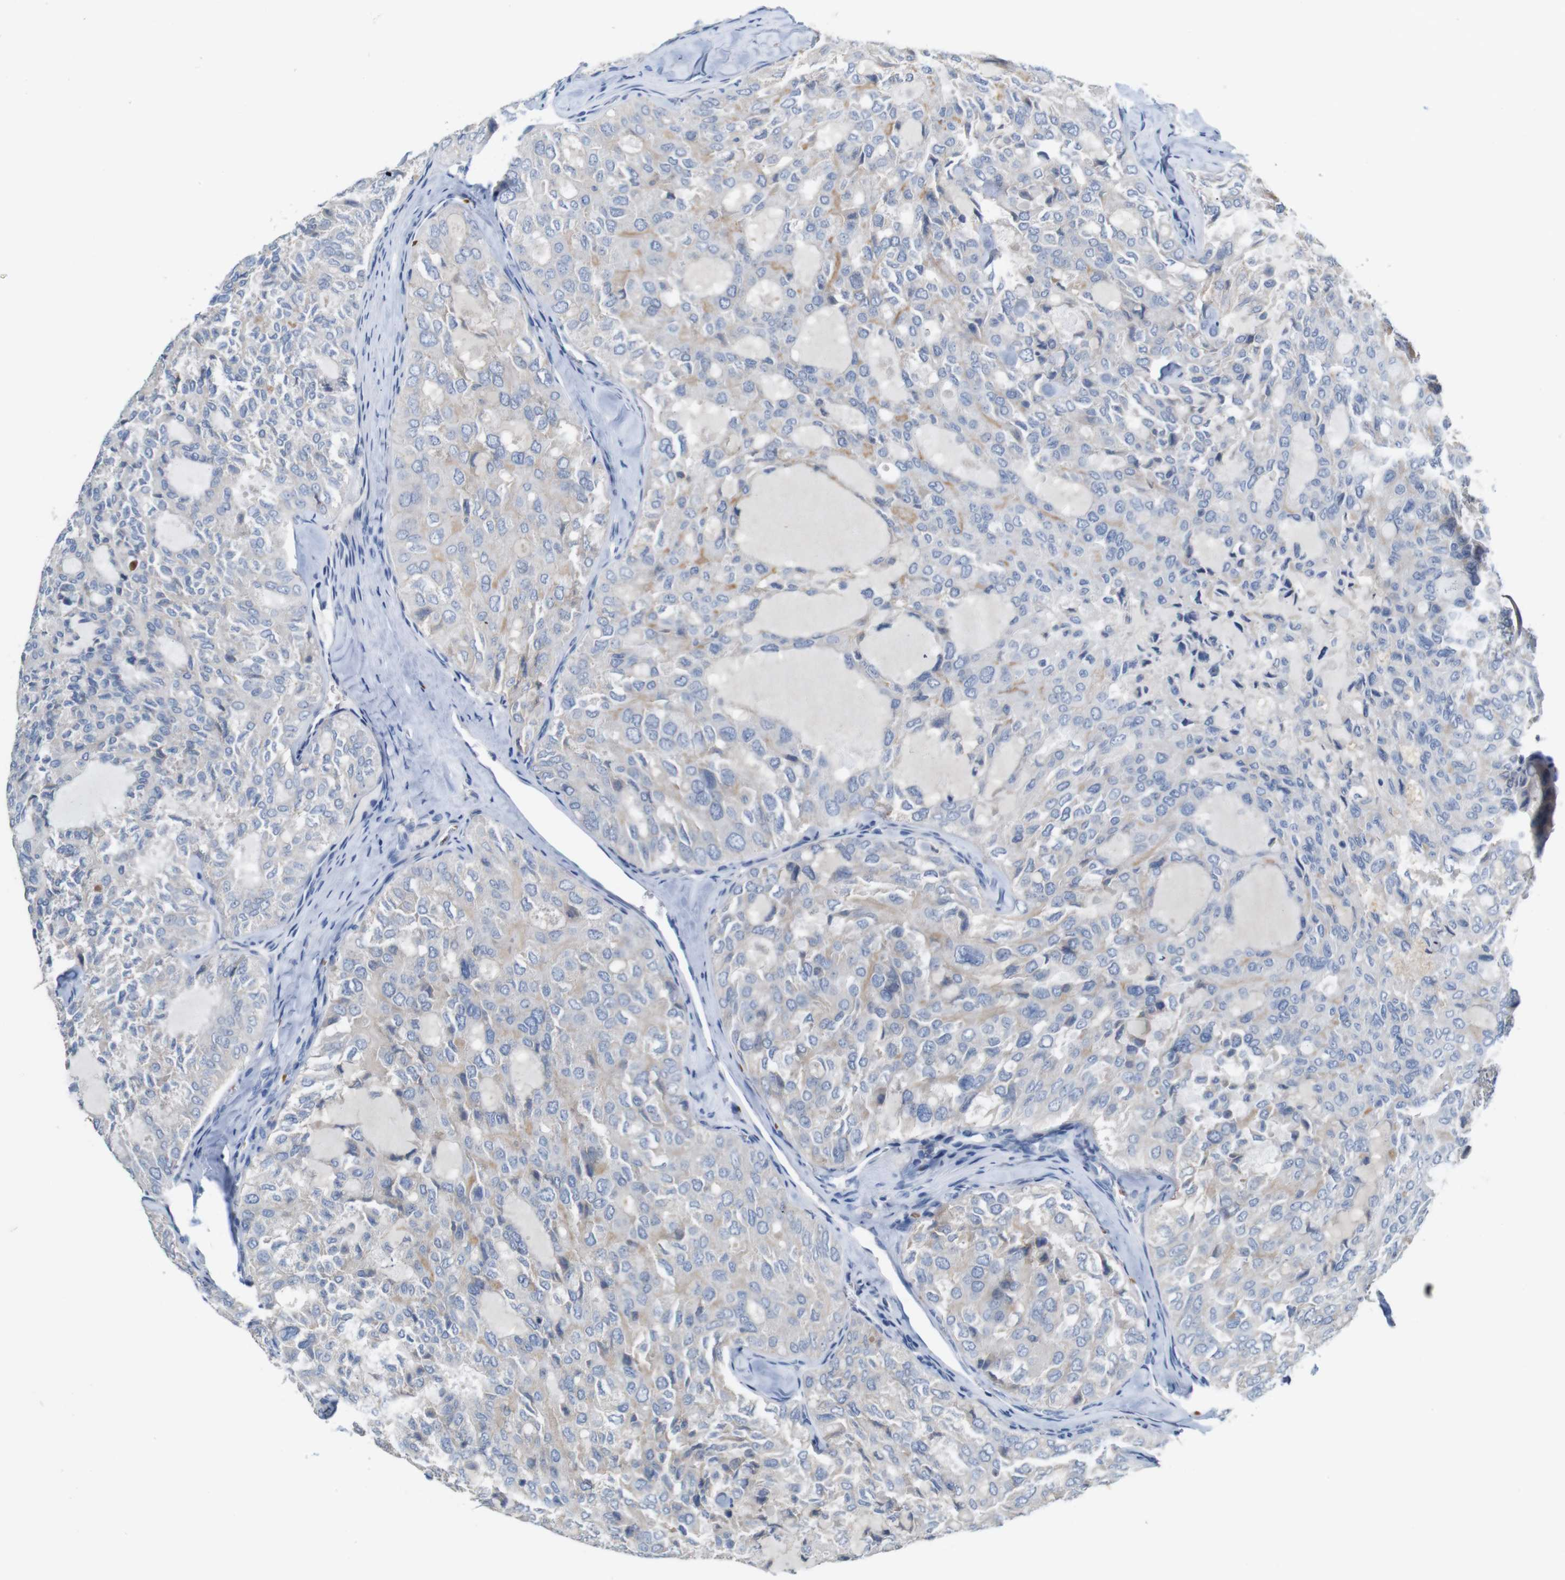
{"staining": {"intensity": "weak", "quantity": "25%-75%", "location": "cytoplasmic/membranous"}, "tissue": "thyroid cancer", "cell_type": "Tumor cells", "image_type": "cancer", "snomed": [{"axis": "morphology", "description": "Follicular adenoma carcinoma, NOS"}, {"axis": "topography", "description": "Thyroid gland"}], "caption": "A micrograph showing weak cytoplasmic/membranous positivity in about 25%-75% of tumor cells in thyroid follicular adenoma carcinoma, as visualized by brown immunohistochemical staining.", "gene": "IGSF8", "patient": {"sex": "male", "age": 75}}